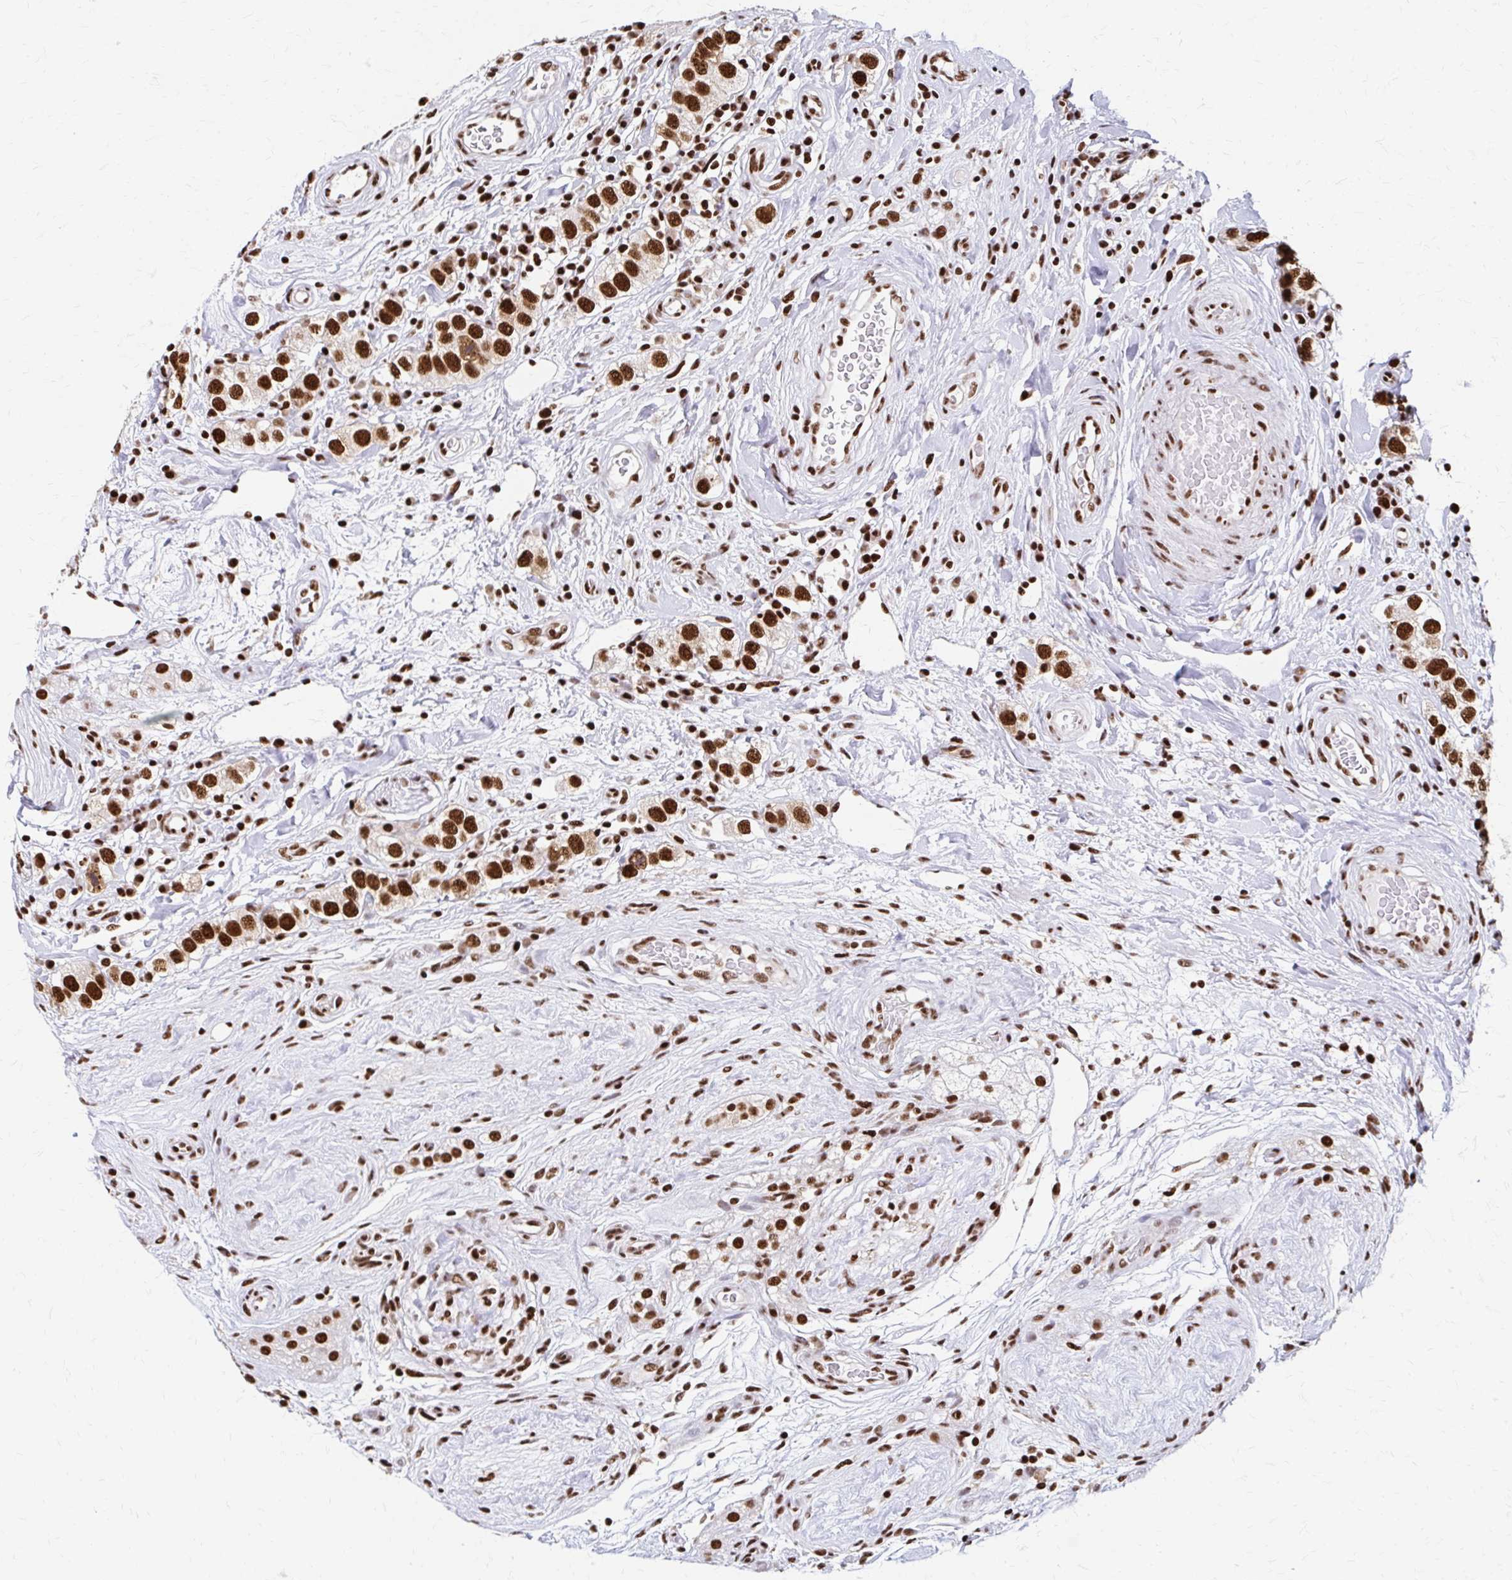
{"staining": {"intensity": "strong", "quantity": ">75%", "location": "nuclear"}, "tissue": "testis cancer", "cell_type": "Tumor cells", "image_type": "cancer", "snomed": [{"axis": "morphology", "description": "Seminoma, NOS"}, {"axis": "topography", "description": "Testis"}], "caption": "Testis seminoma tissue exhibits strong nuclear expression in about >75% of tumor cells", "gene": "CNKSR3", "patient": {"sex": "male", "age": 34}}